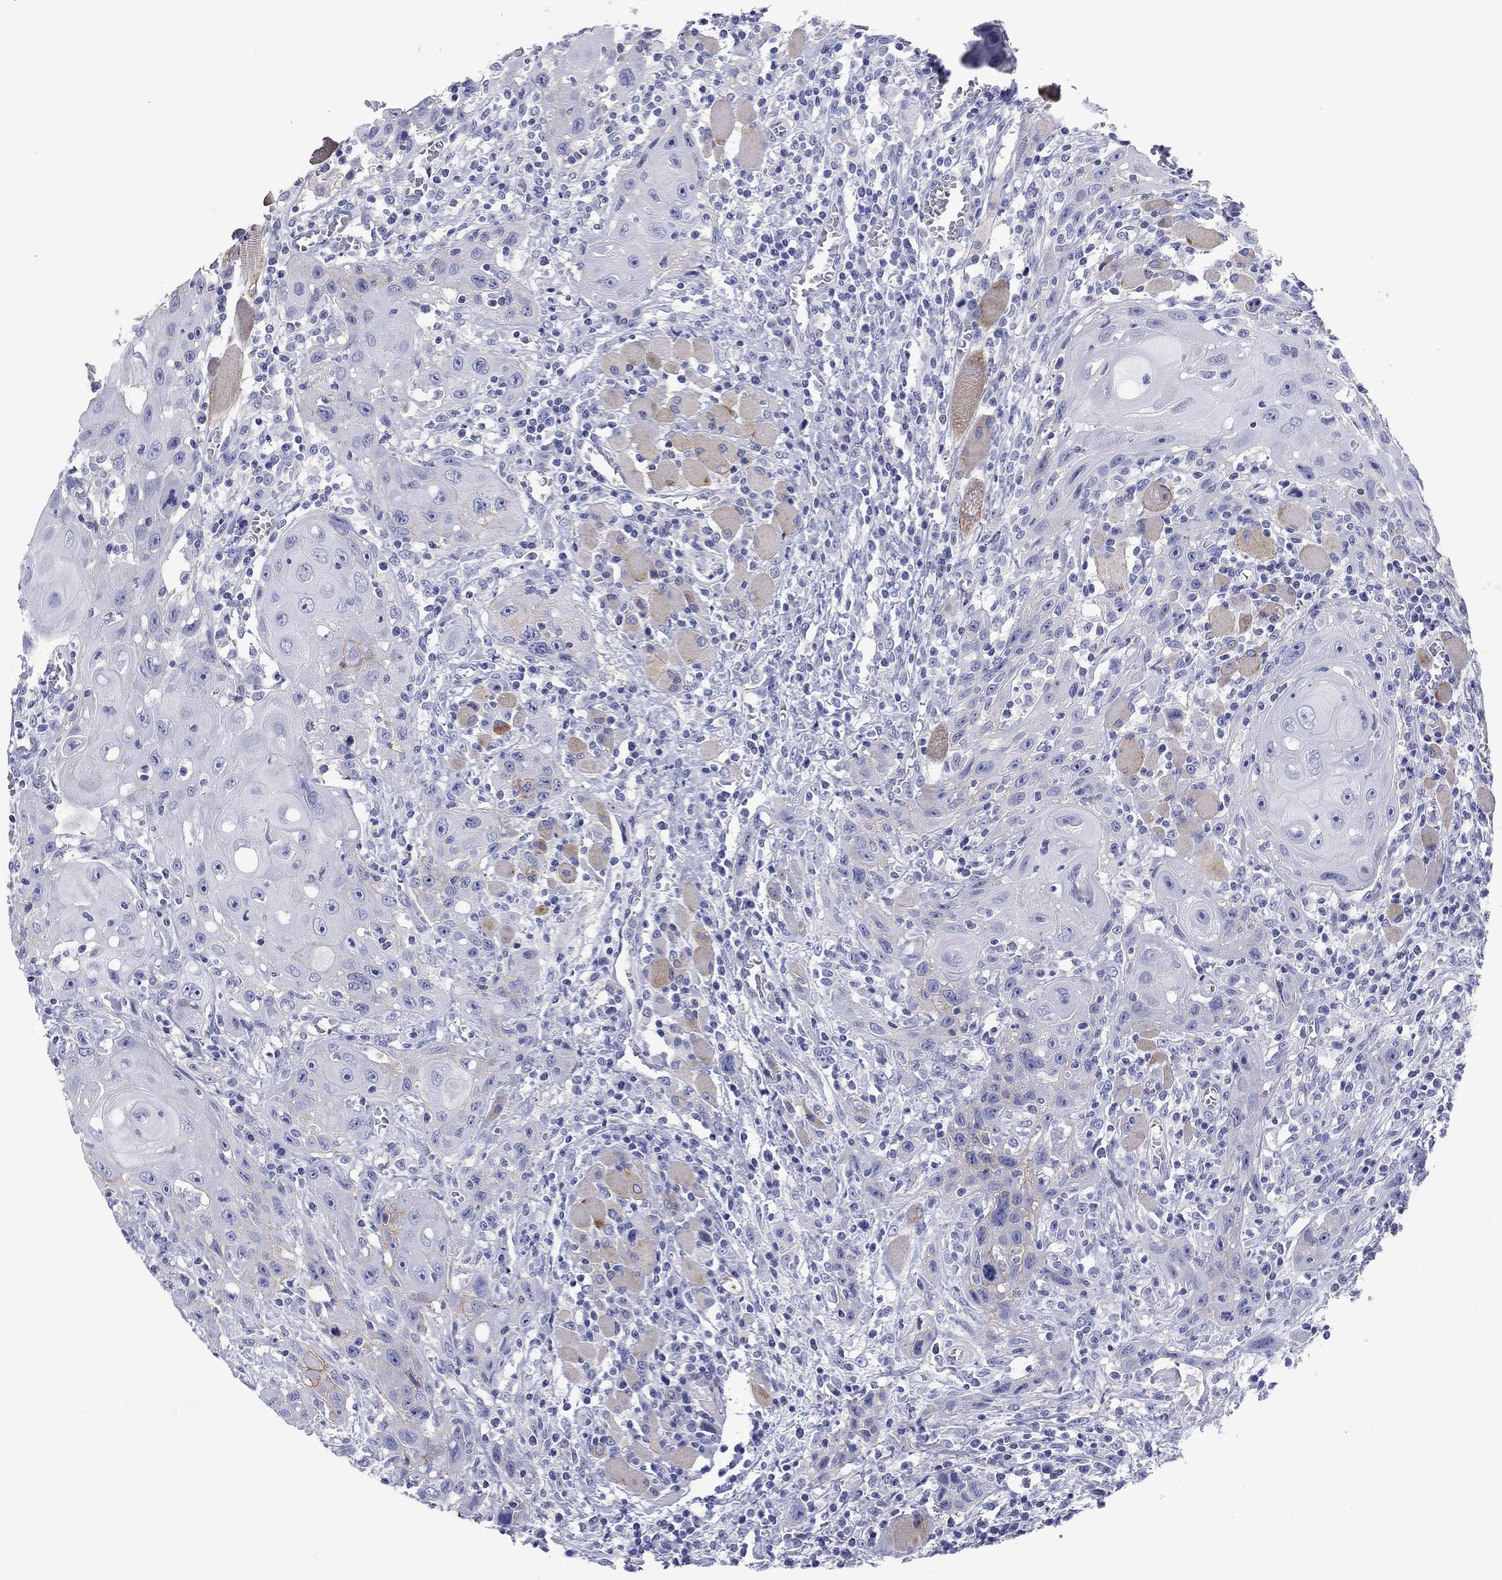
{"staining": {"intensity": "negative", "quantity": "none", "location": "none"}, "tissue": "head and neck cancer", "cell_type": "Tumor cells", "image_type": "cancer", "snomed": [{"axis": "morphology", "description": "Normal tissue, NOS"}, {"axis": "morphology", "description": "Squamous cell carcinoma, NOS"}, {"axis": "topography", "description": "Oral tissue"}, {"axis": "topography", "description": "Head-Neck"}], "caption": "Human squamous cell carcinoma (head and neck) stained for a protein using IHC reveals no staining in tumor cells.", "gene": "ATP1B1", "patient": {"sex": "male", "age": 71}}